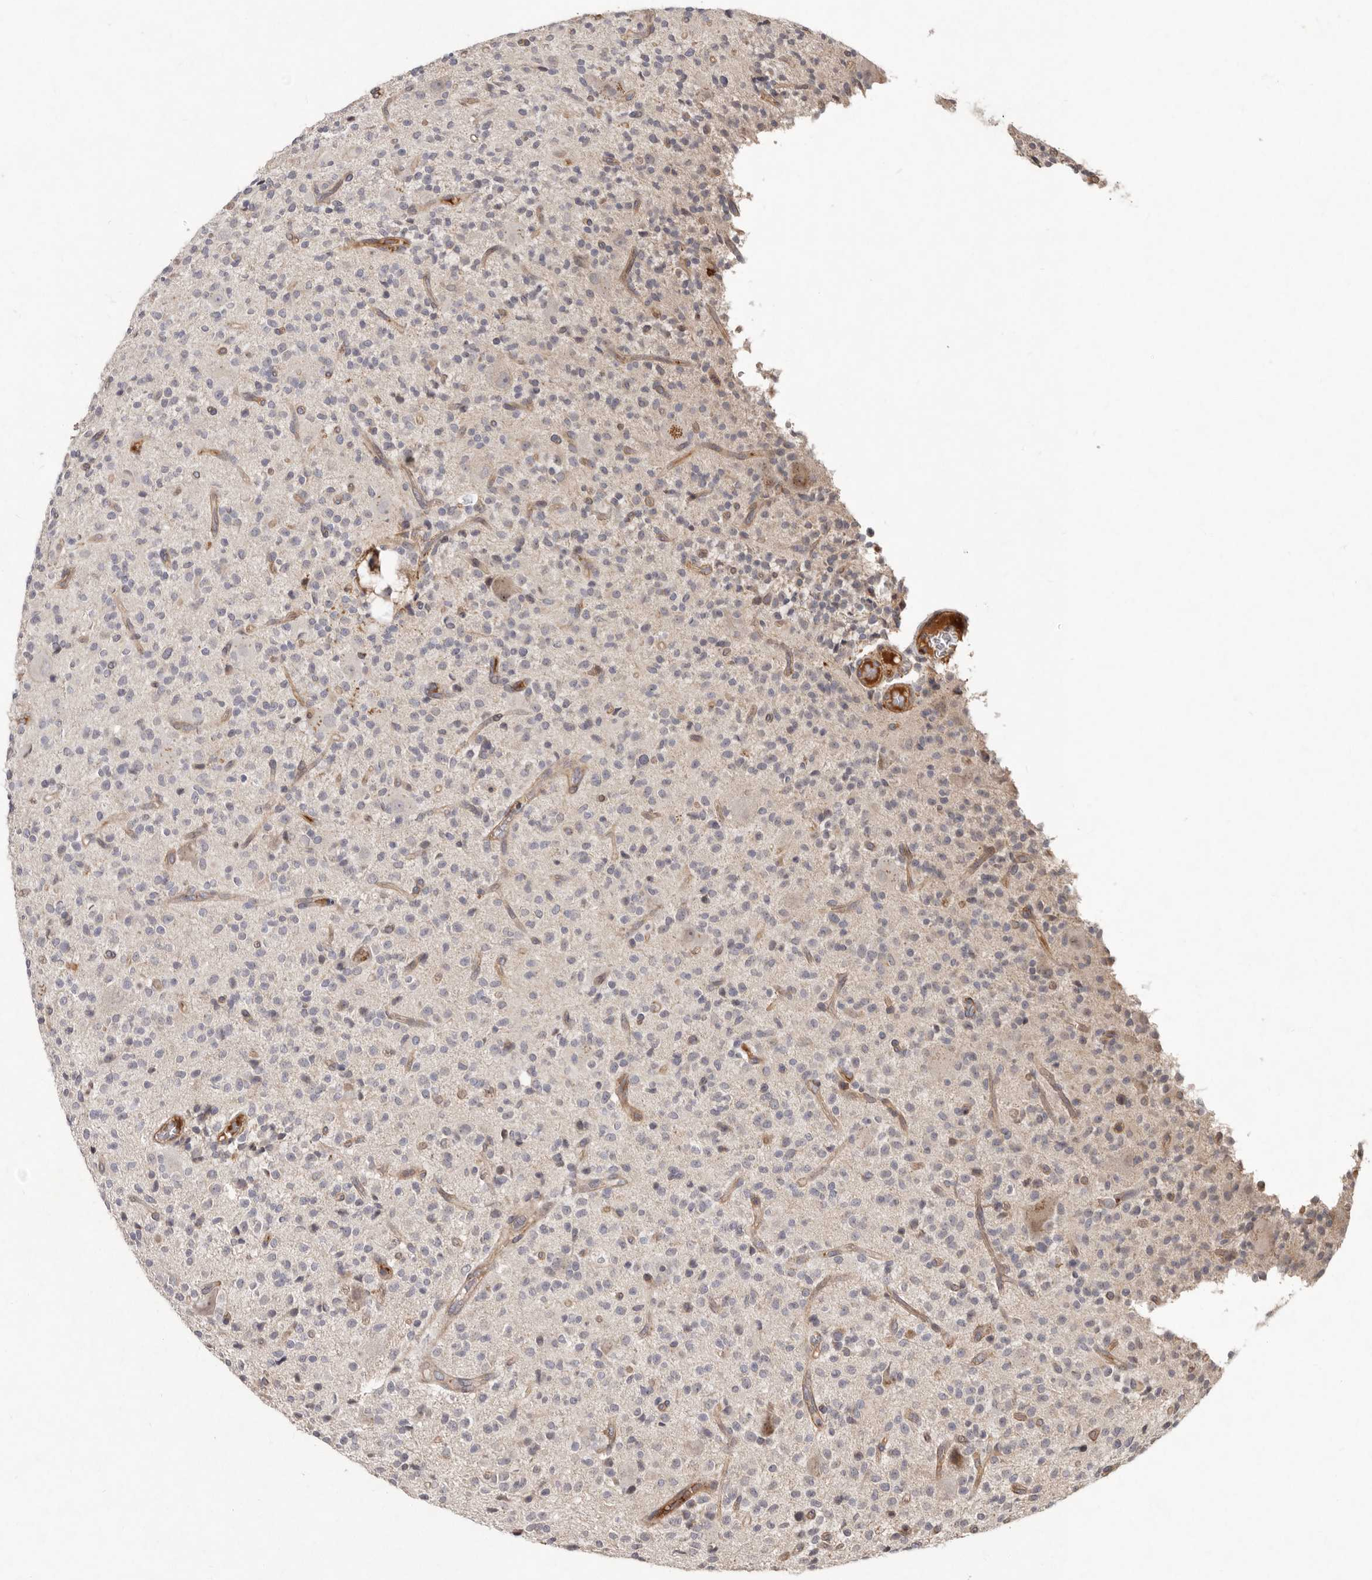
{"staining": {"intensity": "negative", "quantity": "none", "location": "none"}, "tissue": "glioma", "cell_type": "Tumor cells", "image_type": "cancer", "snomed": [{"axis": "morphology", "description": "Glioma, malignant, High grade"}, {"axis": "topography", "description": "Brain"}], "caption": "Tumor cells are negative for protein expression in human glioma. Brightfield microscopy of IHC stained with DAB (brown) and hematoxylin (blue), captured at high magnification.", "gene": "SEMA3A", "patient": {"sex": "male", "age": 34}}